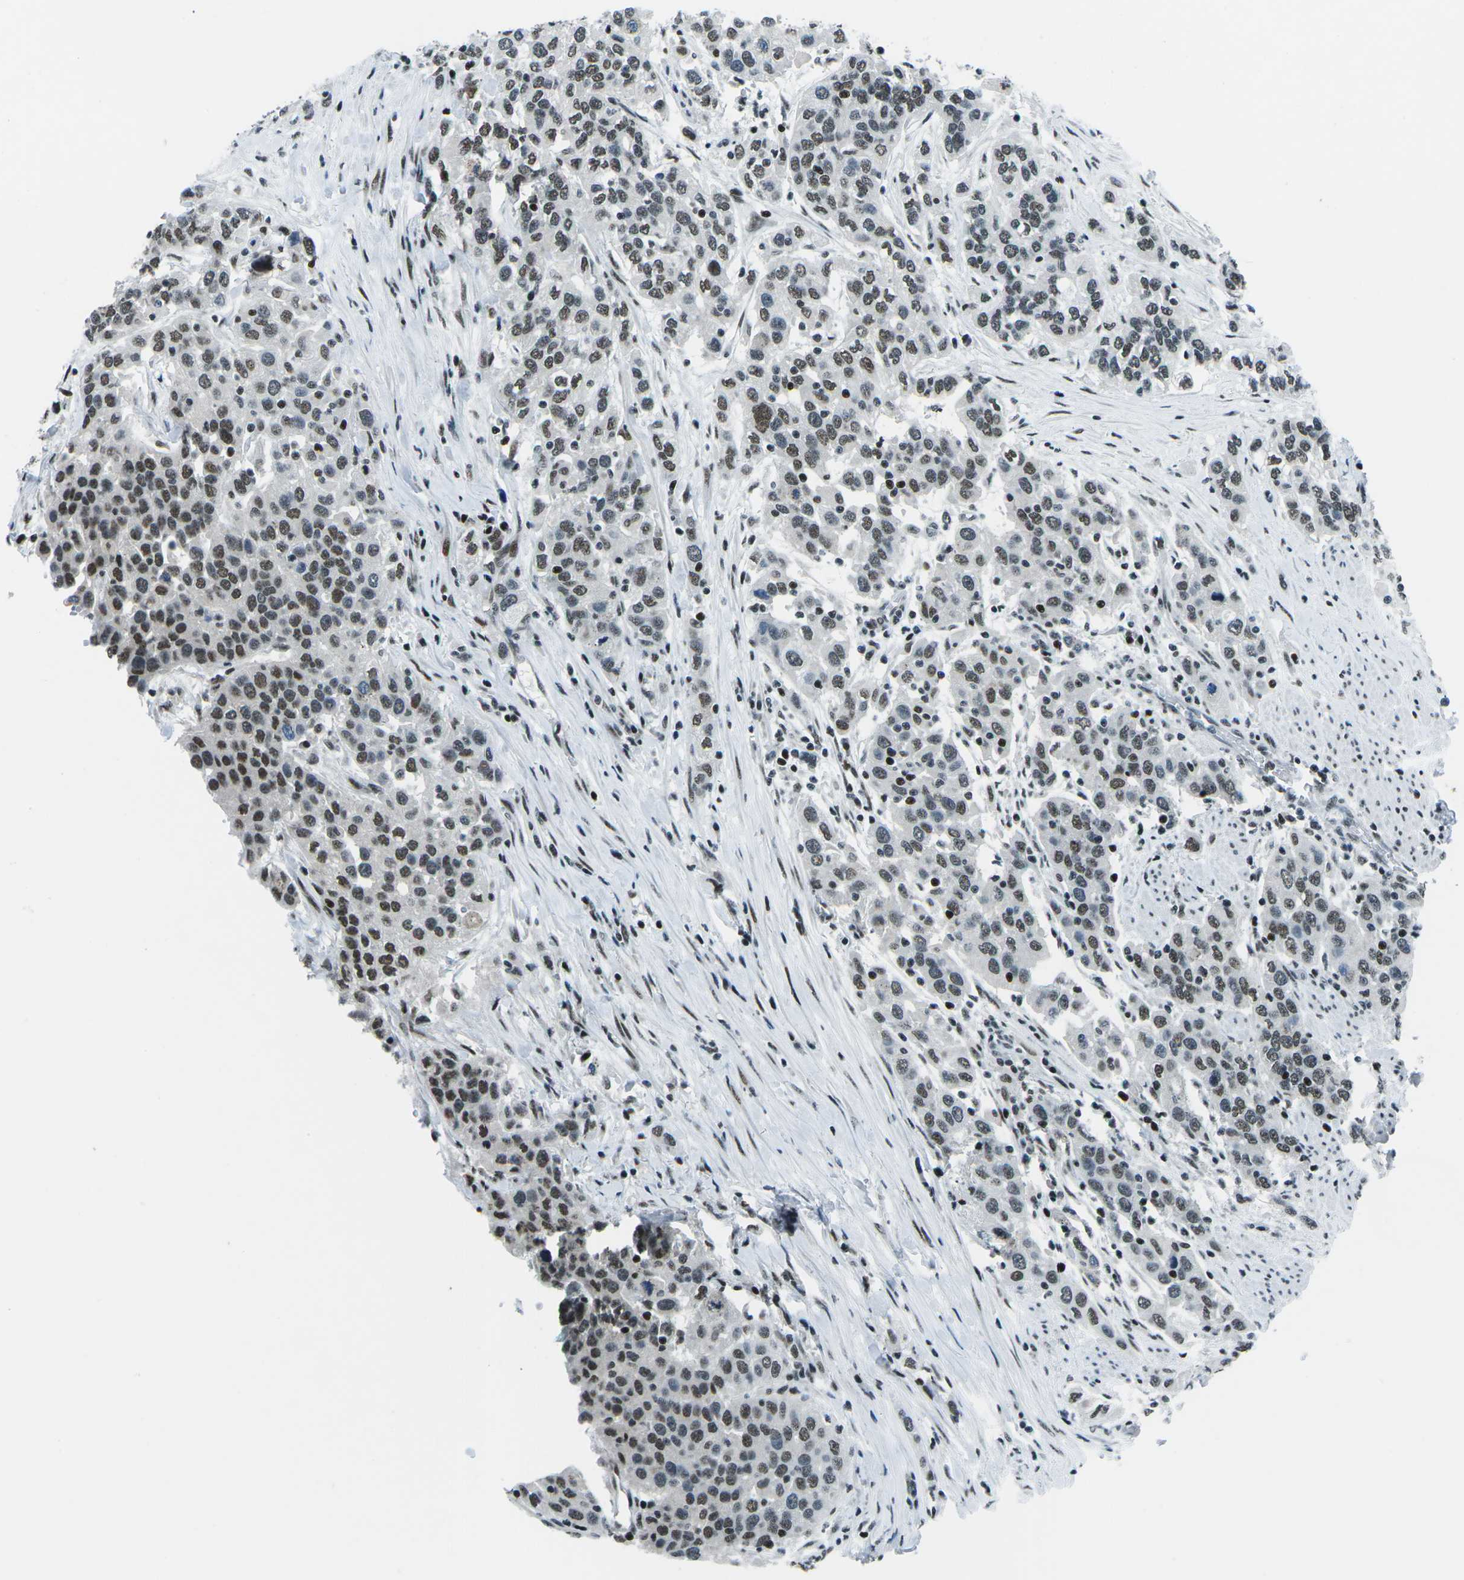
{"staining": {"intensity": "moderate", "quantity": "25%-75%", "location": "nuclear"}, "tissue": "urothelial cancer", "cell_type": "Tumor cells", "image_type": "cancer", "snomed": [{"axis": "morphology", "description": "Urothelial carcinoma, High grade"}, {"axis": "topography", "description": "Urinary bladder"}], "caption": "Protein expression analysis of human urothelial cancer reveals moderate nuclear staining in approximately 25%-75% of tumor cells.", "gene": "RBL2", "patient": {"sex": "female", "age": 80}}